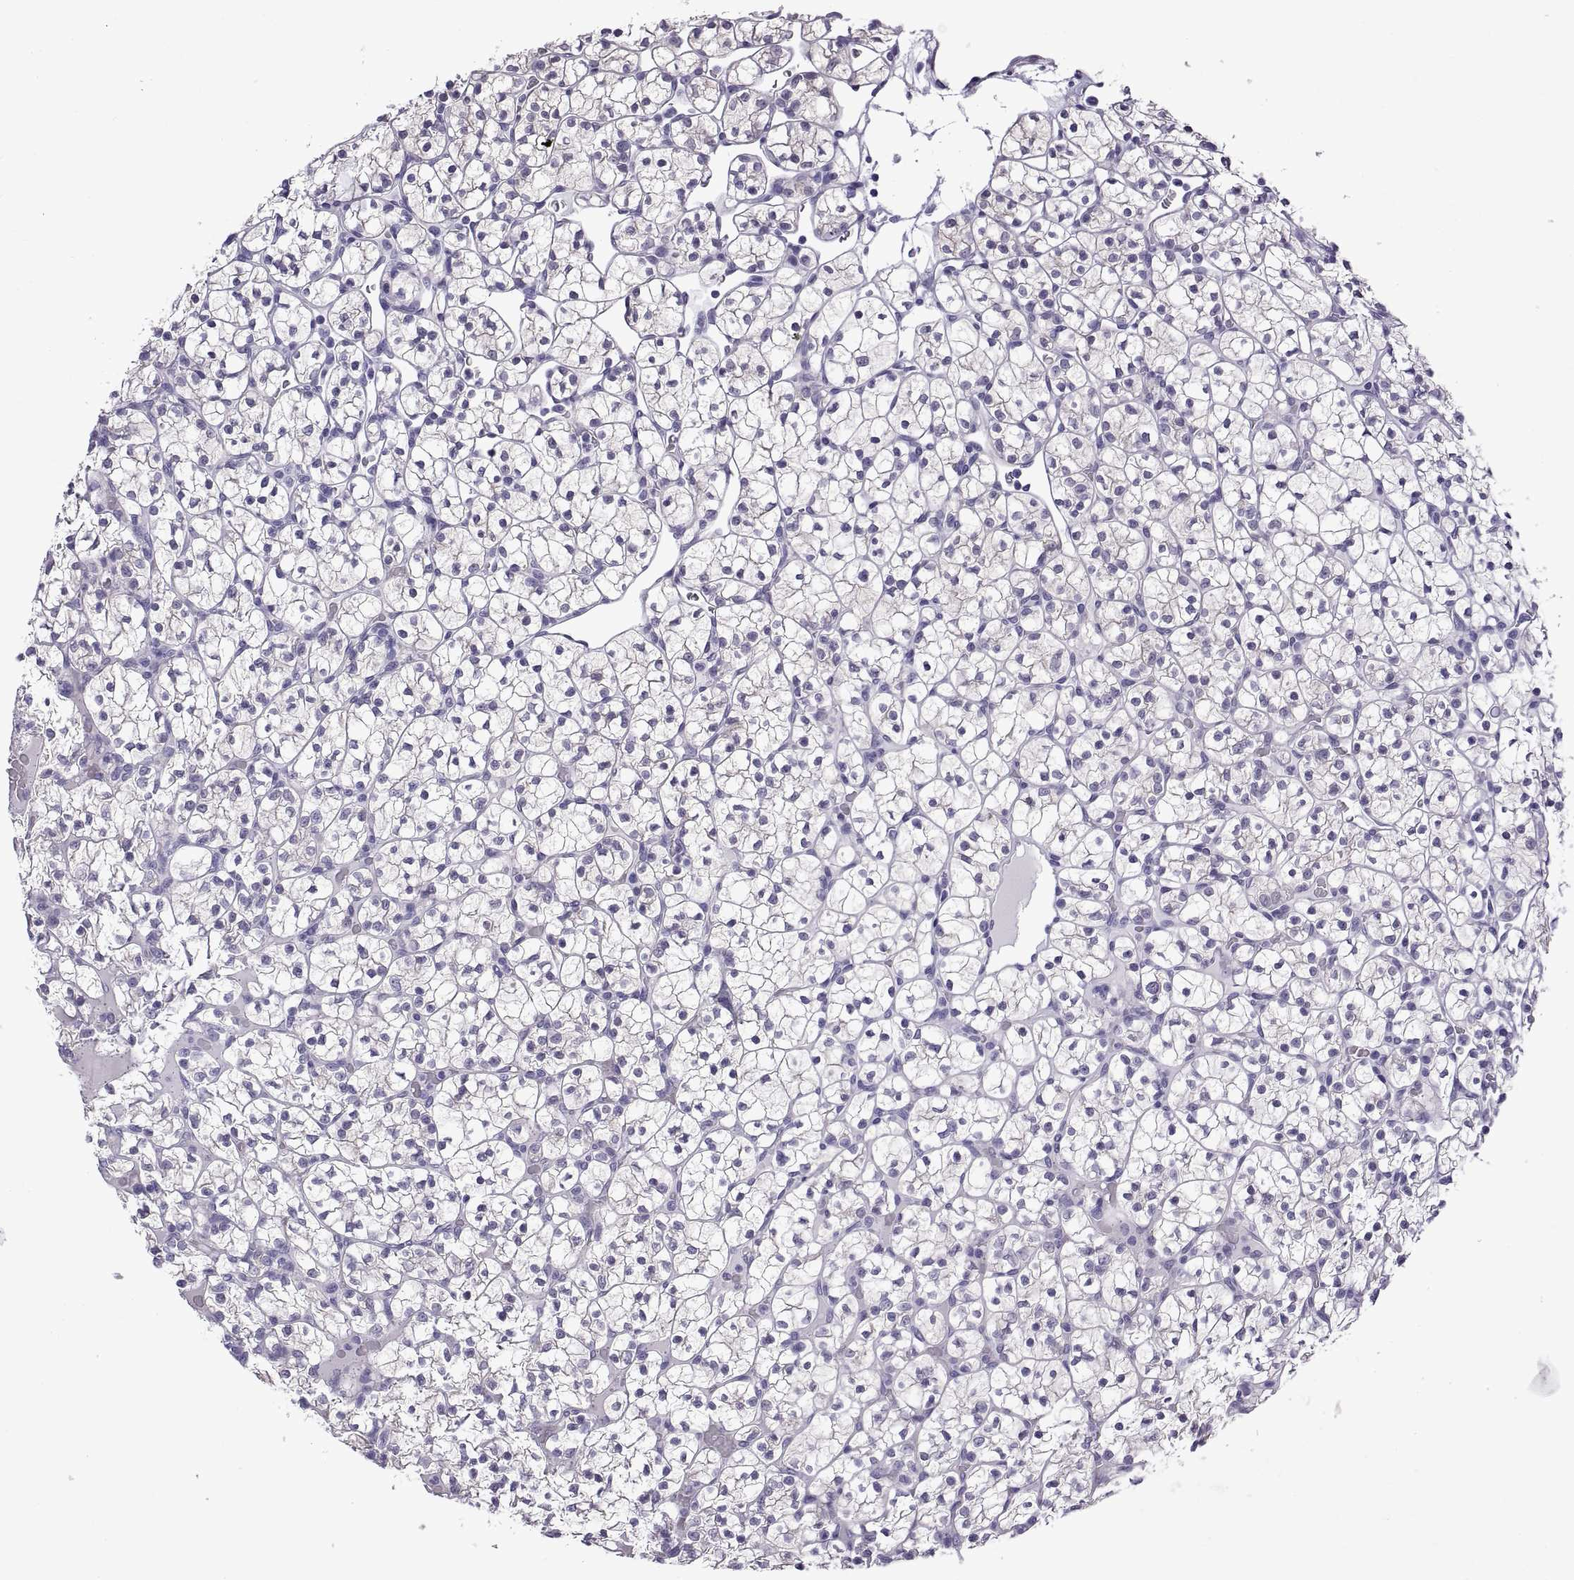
{"staining": {"intensity": "negative", "quantity": "none", "location": "none"}, "tissue": "renal cancer", "cell_type": "Tumor cells", "image_type": "cancer", "snomed": [{"axis": "morphology", "description": "Adenocarcinoma, NOS"}, {"axis": "topography", "description": "Kidney"}], "caption": "Protein analysis of renal cancer (adenocarcinoma) reveals no significant positivity in tumor cells. (Brightfield microscopy of DAB immunohistochemistry (IHC) at high magnification).", "gene": "SPDYE1", "patient": {"sex": "female", "age": 89}}